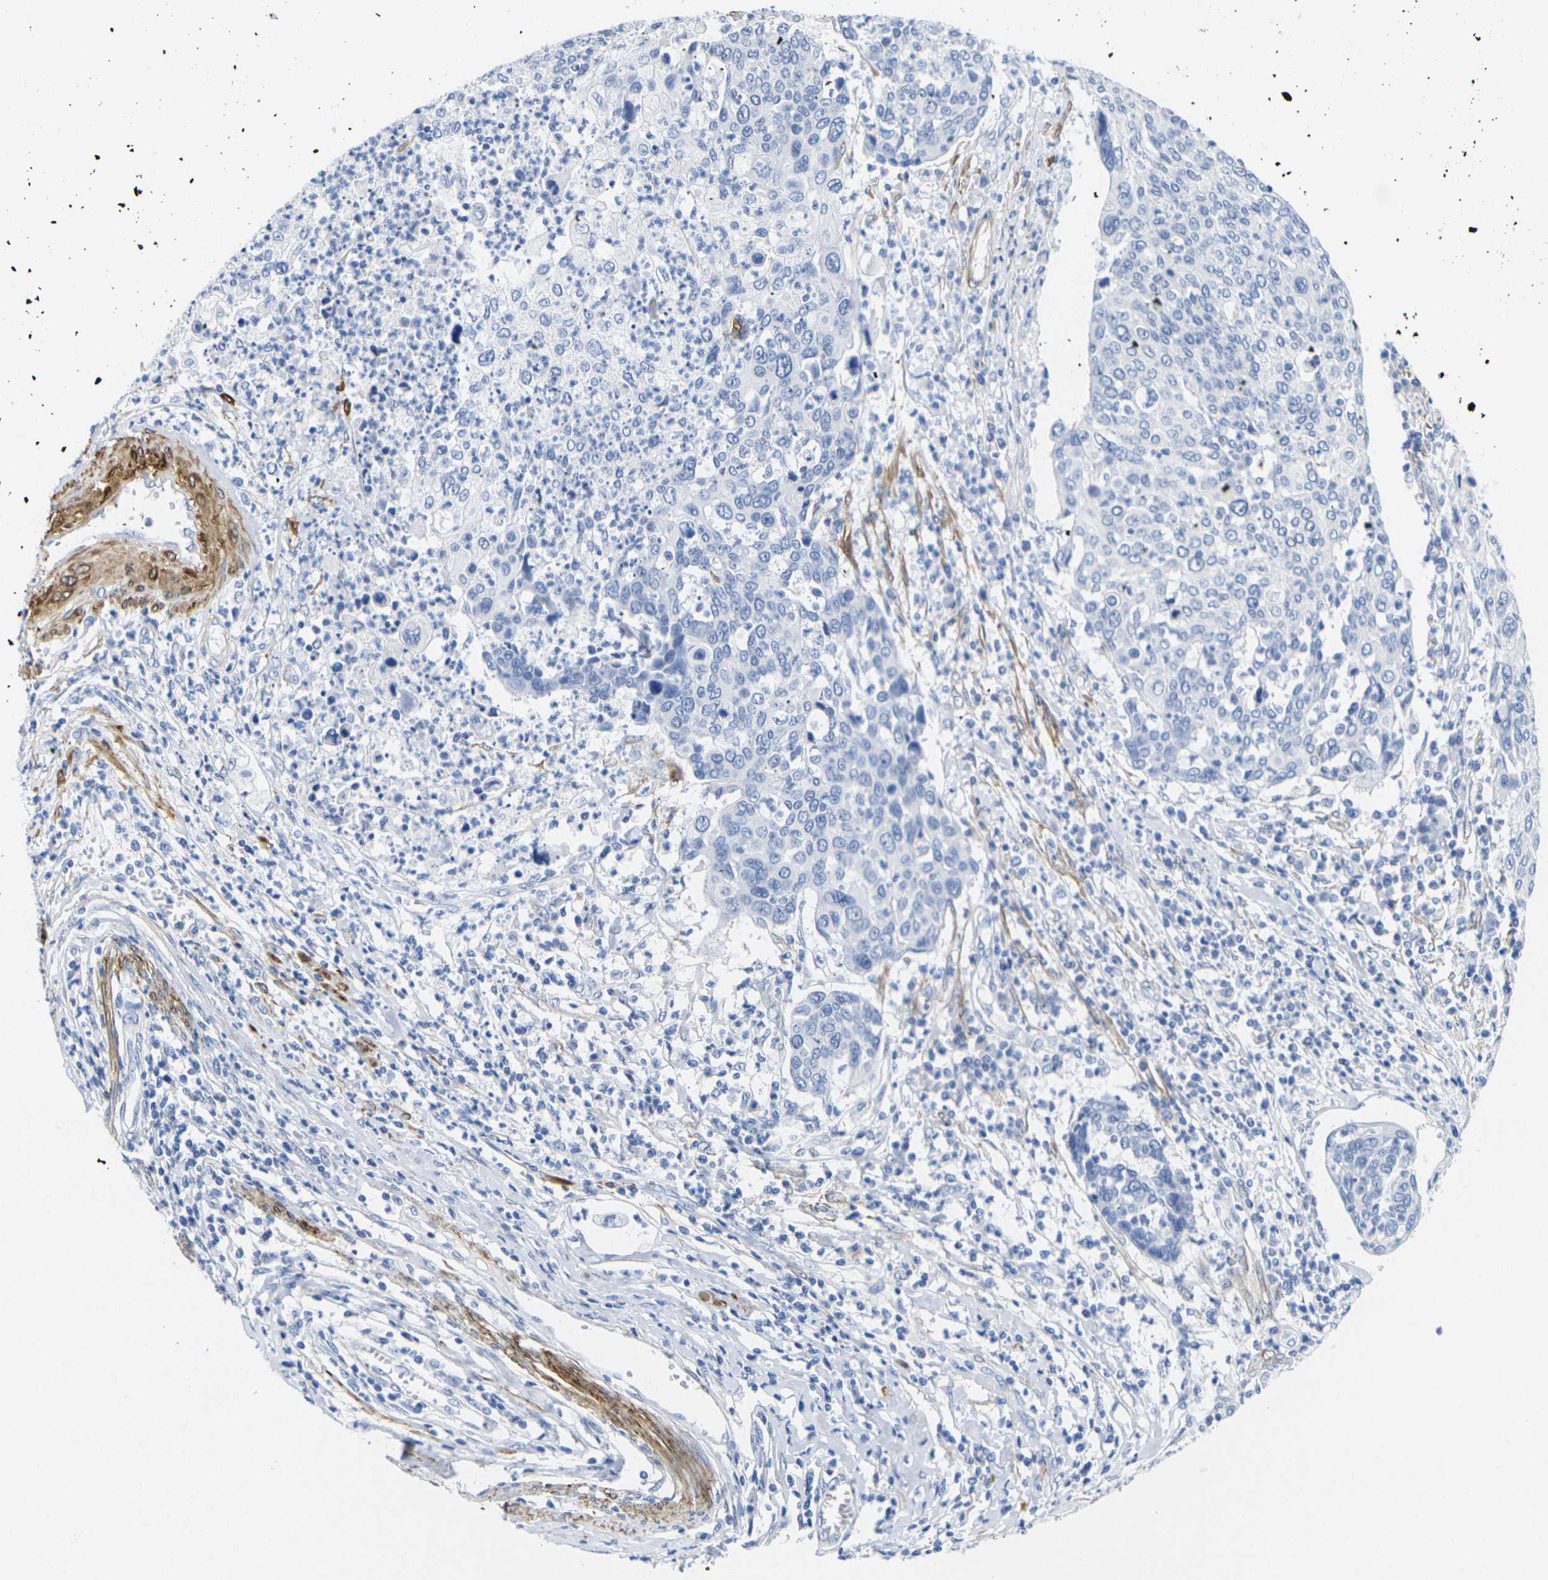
{"staining": {"intensity": "negative", "quantity": "none", "location": "none"}, "tissue": "cervical cancer", "cell_type": "Tumor cells", "image_type": "cancer", "snomed": [{"axis": "morphology", "description": "Squamous cell carcinoma, NOS"}, {"axis": "topography", "description": "Cervix"}], "caption": "Immunohistochemistry histopathology image of neoplastic tissue: squamous cell carcinoma (cervical) stained with DAB exhibits no significant protein staining in tumor cells.", "gene": "CNN1", "patient": {"sex": "female", "age": 40}}